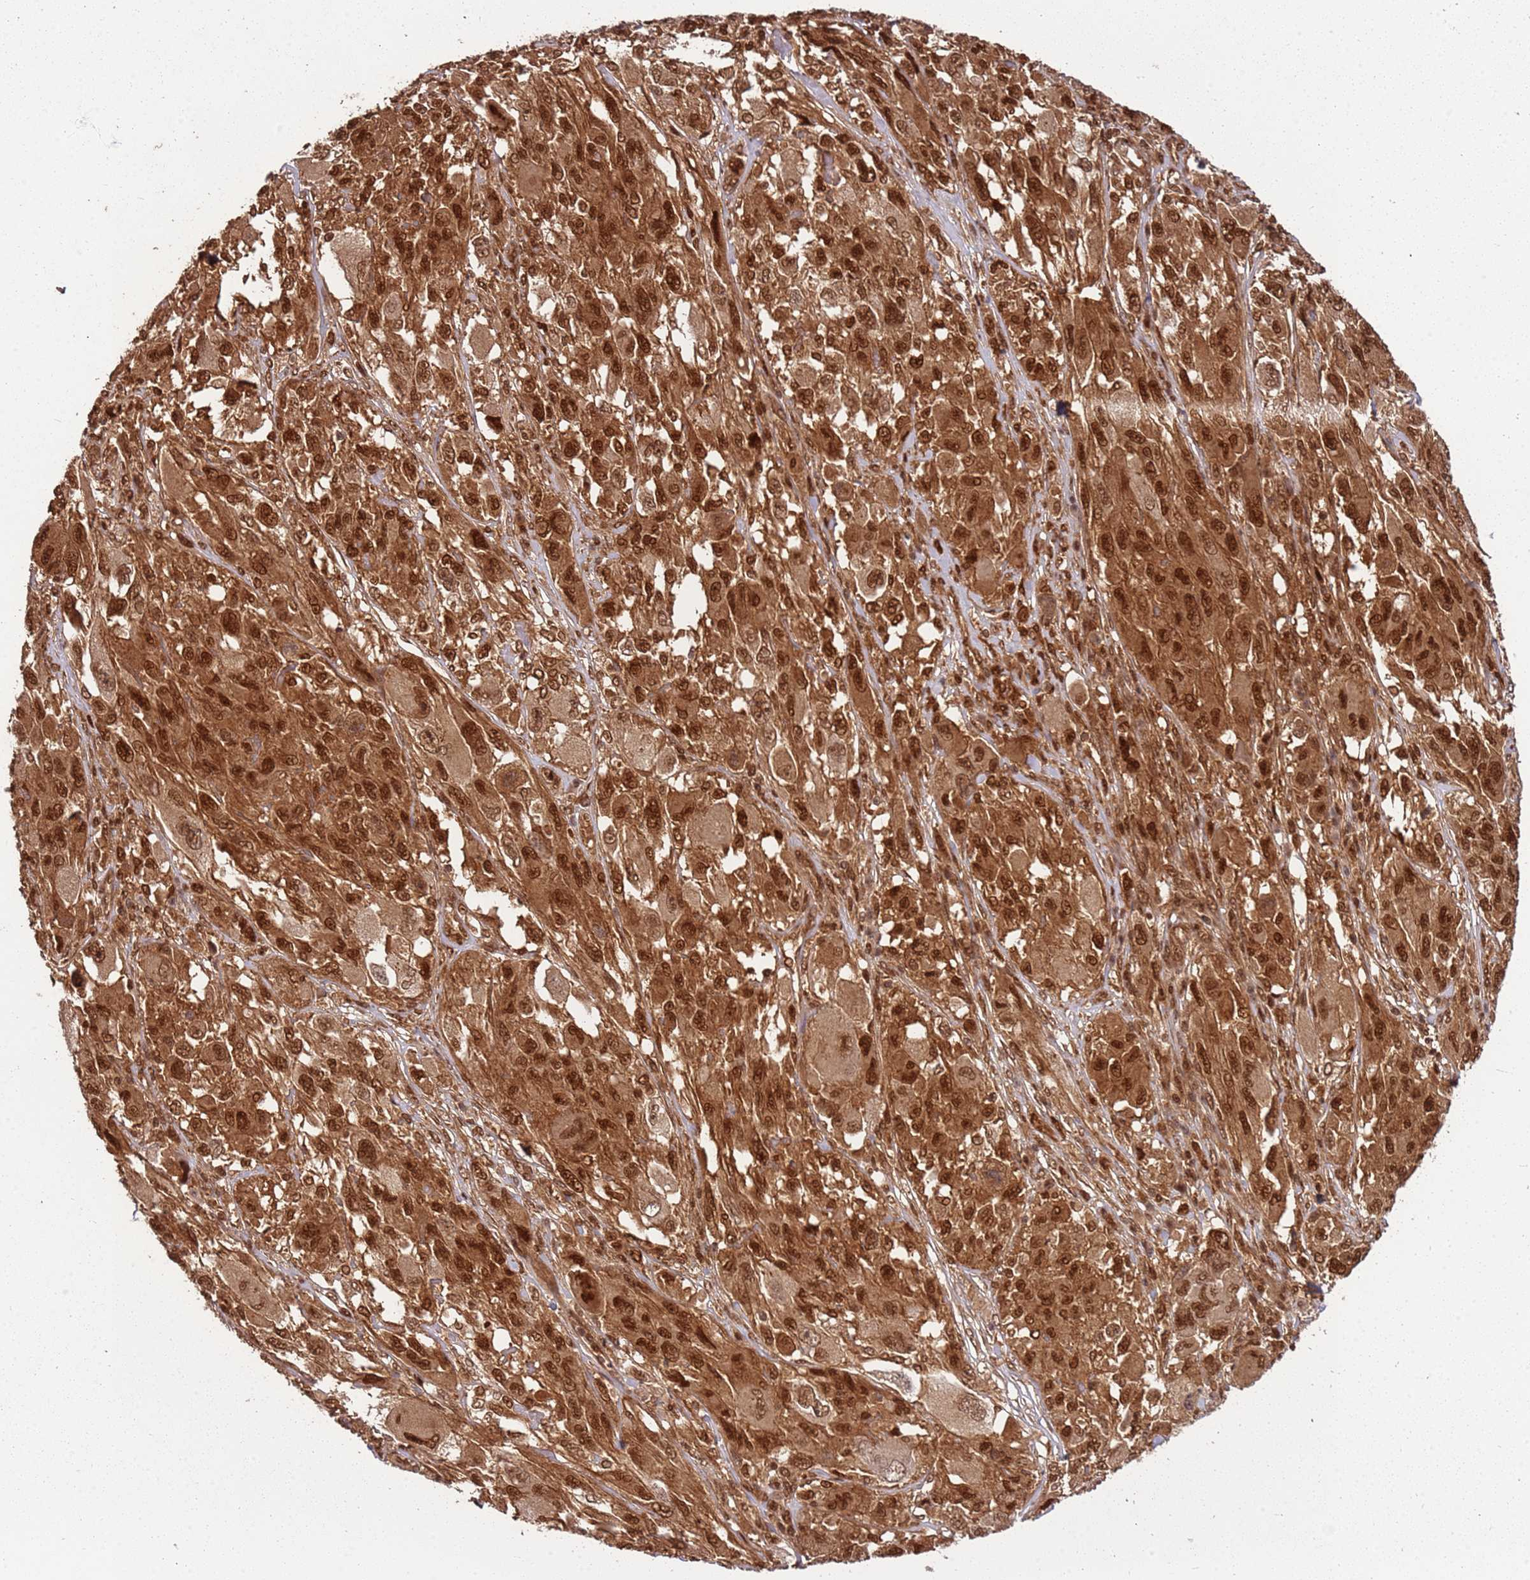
{"staining": {"intensity": "strong", "quantity": ">75%", "location": "cytoplasmic/membranous,nuclear"}, "tissue": "melanoma", "cell_type": "Tumor cells", "image_type": "cancer", "snomed": [{"axis": "morphology", "description": "Malignant melanoma, NOS"}, {"axis": "topography", "description": "Skin"}], "caption": "Approximately >75% of tumor cells in human malignant melanoma reveal strong cytoplasmic/membranous and nuclear protein expression as visualized by brown immunohistochemical staining.", "gene": "PGLS", "patient": {"sex": "female", "age": 91}}